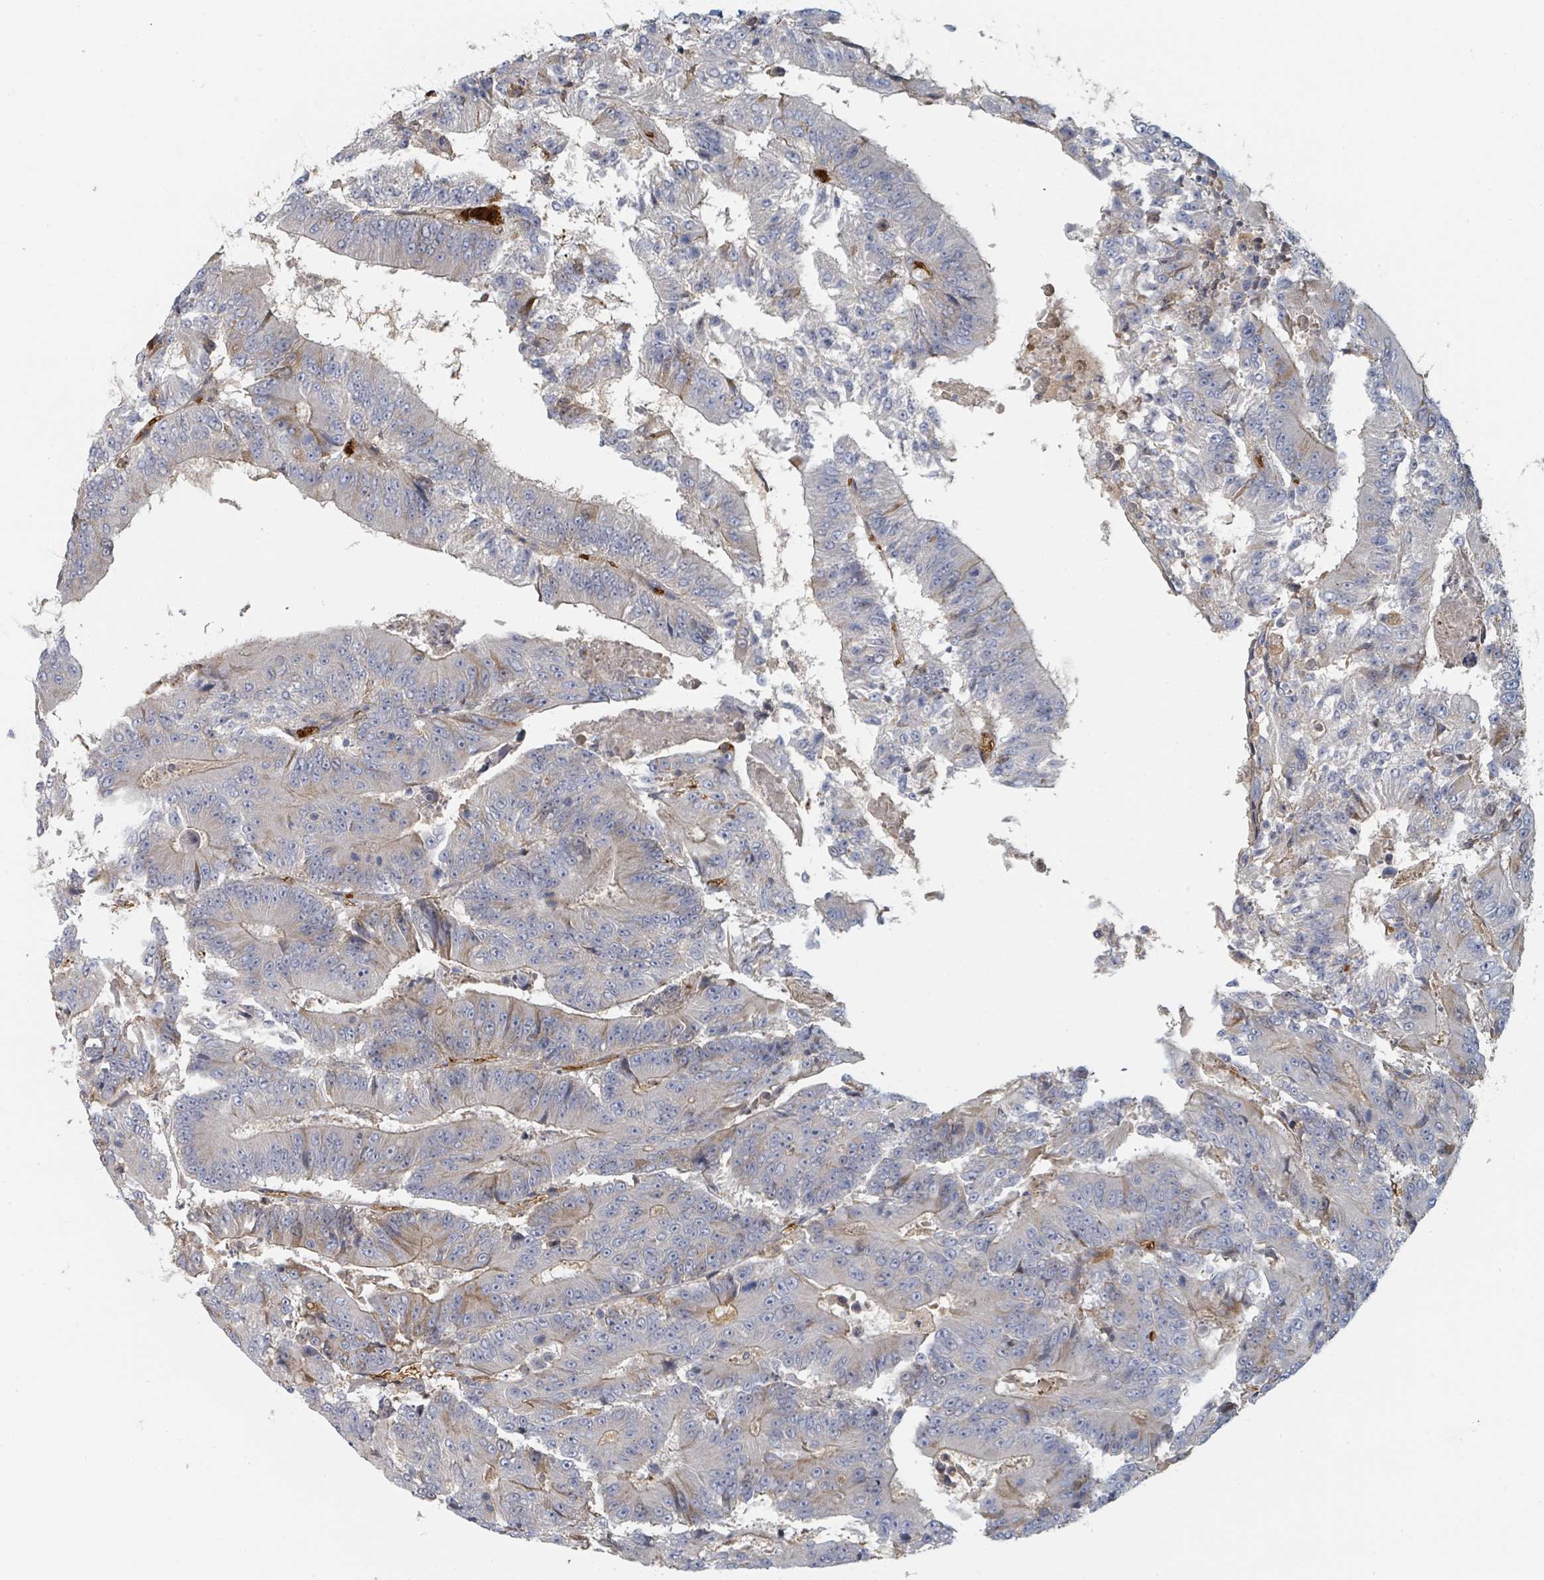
{"staining": {"intensity": "negative", "quantity": "none", "location": "none"}, "tissue": "colorectal cancer", "cell_type": "Tumor cells", "image_type": "cancer", "snomed": [{"axis": "morphology", "description": "Adenocarcinoma, NOS"}, {"axis": "topography", "description": "Colon"}], "caption": "Immunohistochemistry micrograph of neoplastic tissue: human adenocarcinoma (colorectal) stained with DAB (3,3'-diaminobenzidine) shows no significant protein staining in tumor cells. (Brightfield microscopy of DAB (3,3'-diaminobenzidine) immunohistochemistry at high magnification).", "gene": "TRPC4AP", "patient": {"sex": "male", "age": 83}}